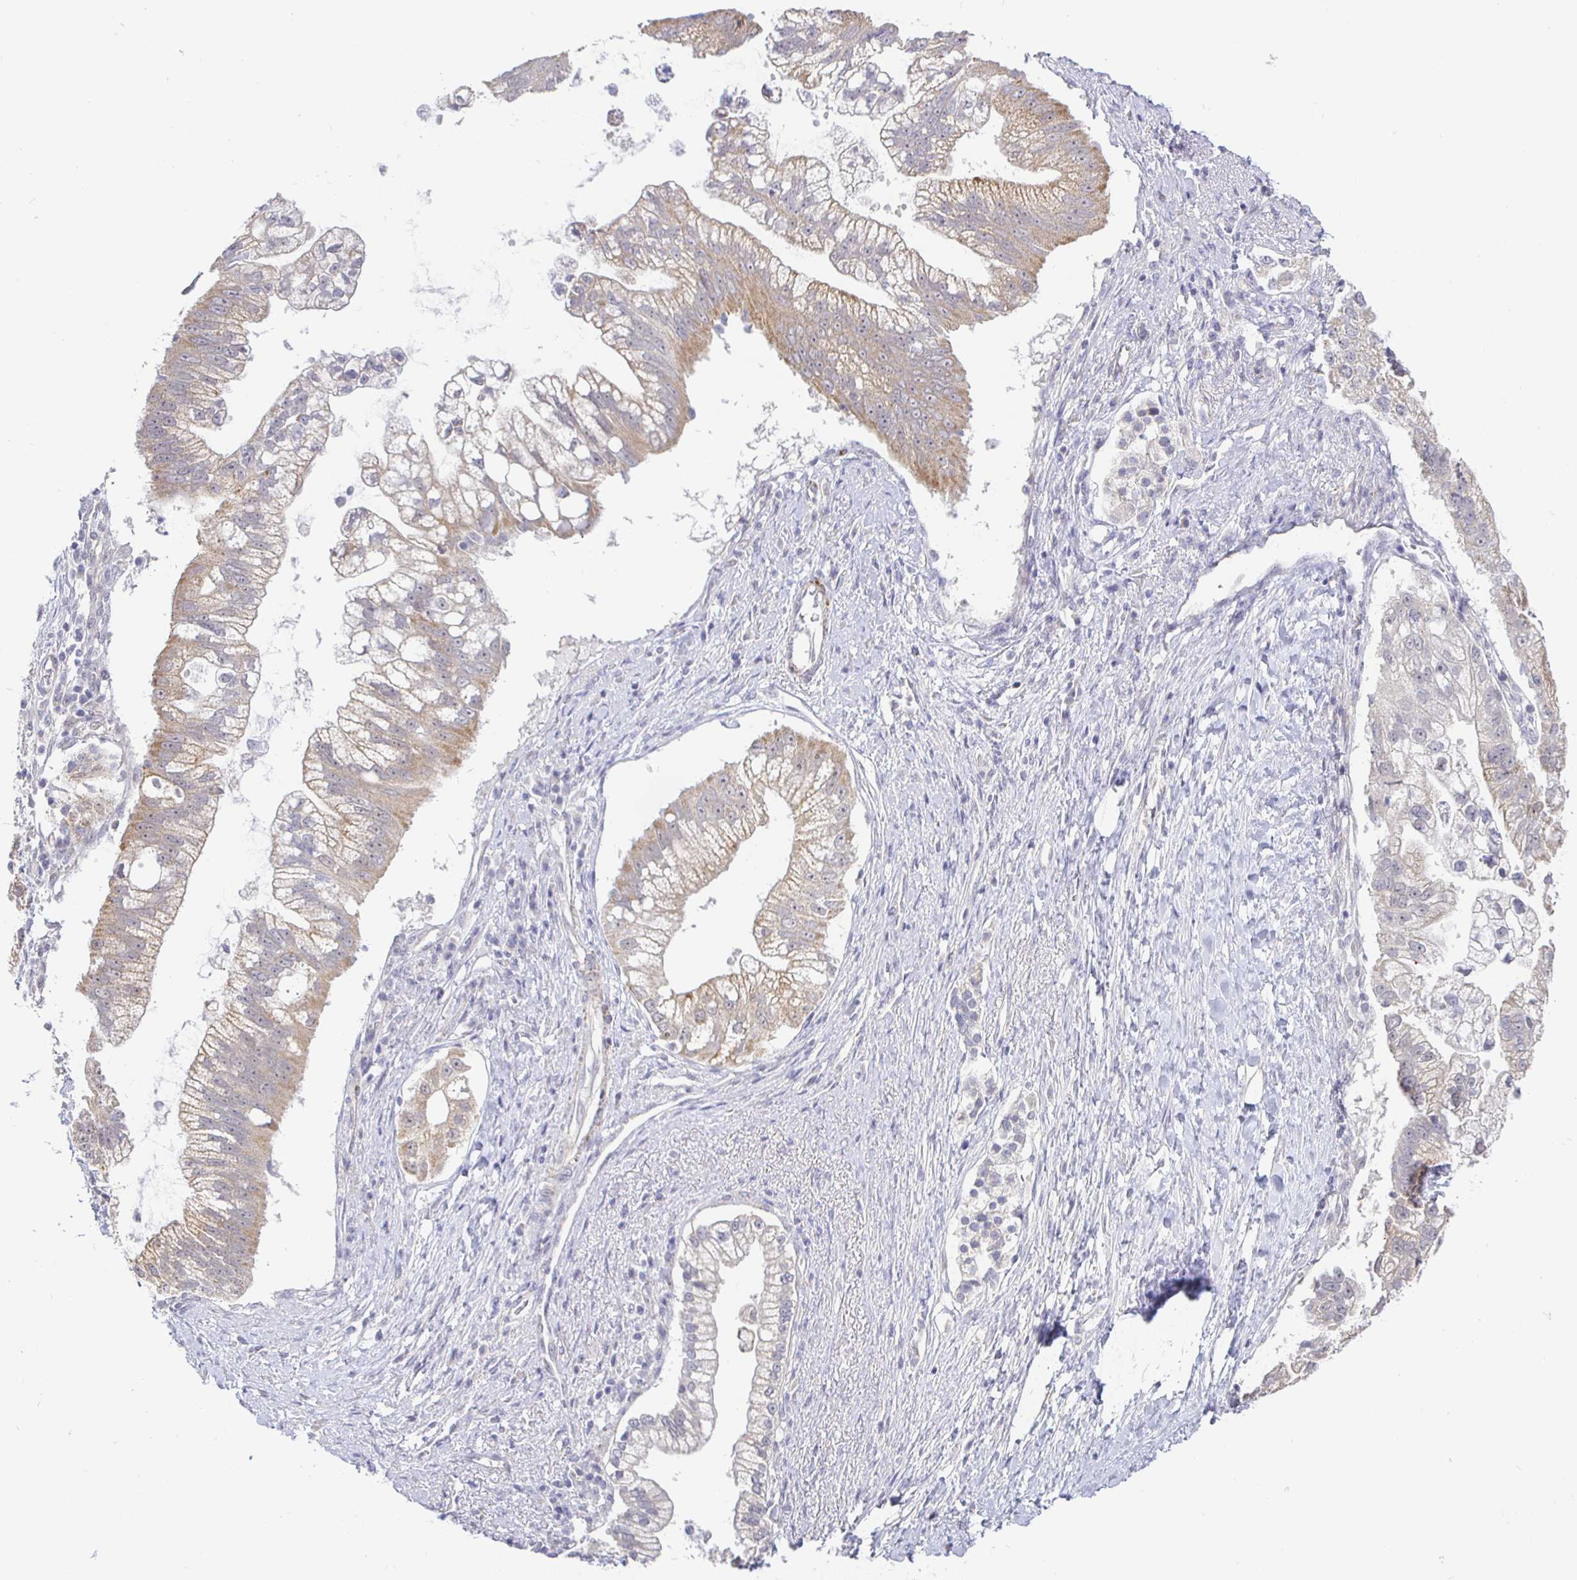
{"staining": {"intensity": "weak", "quantity": "25%-75%", "location": "cytoplasmic/membranous"}, "tissue": "pancreatic cancer", "cell_type": "Tumor cells", "image_type": "cancer", "snomed": [{"axis": "morphology", "description": "Adenocarcinoma, NOS"}, {"axis": "topography", "description": "Pancreas"}], "caption": "High-magnification brightfield microscopy of adenocarcinoma (pancreatic) stained with DAB (3,3'-diaminobenzidine) (brown) and counterstained with hematoxylin (blue). tumor cells exhibit weak cytoplasmic/membranous positivity is present in approximately25%-75% of cells. Using DAB (3,3'-diaminobenzidine) (brown) and hematoxylin (blue) stains, captured at high magnification using brightfield microscopy.", "gene": "CIT", "patient": {"sex": "male", "age": 70}}